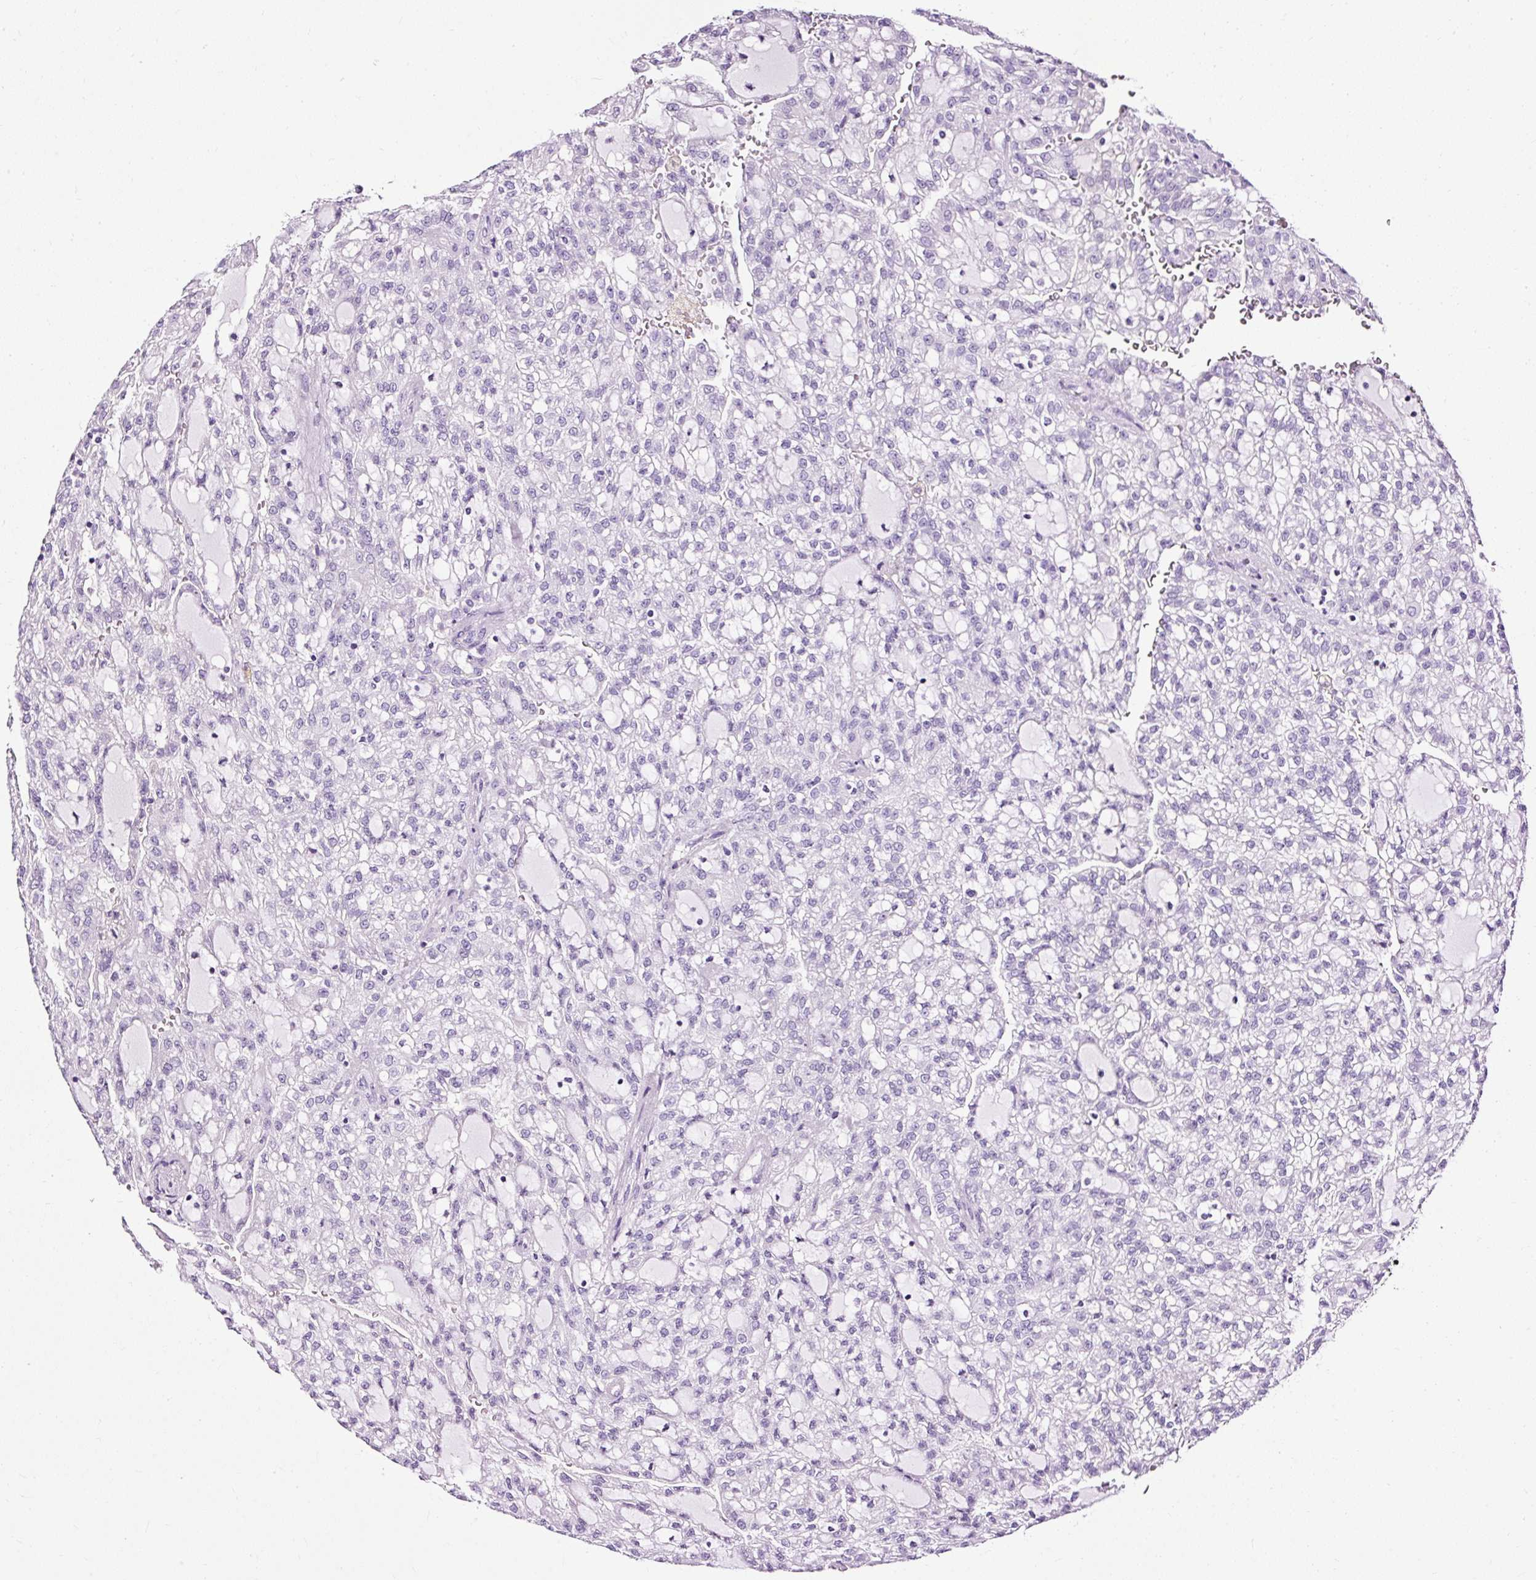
{"staining": {"intensity": "negative", "quantity": "none", "location": "none"}, "tissue": "renal cancer", "cell_type": "Tumor cells", "image_type": "cancer", "snomed": [{"axis": "morphology", "description": "Adenocarcinoma, NOS"}, {"axis": "topography", "description": "Kidney"}], "caption": "This is a photomicrograph of IHC staining of renal cancer, which shows no expression in tumor cells.", "gene": "ATP2A1", "patient": {"sex": "male", "age": 63}}